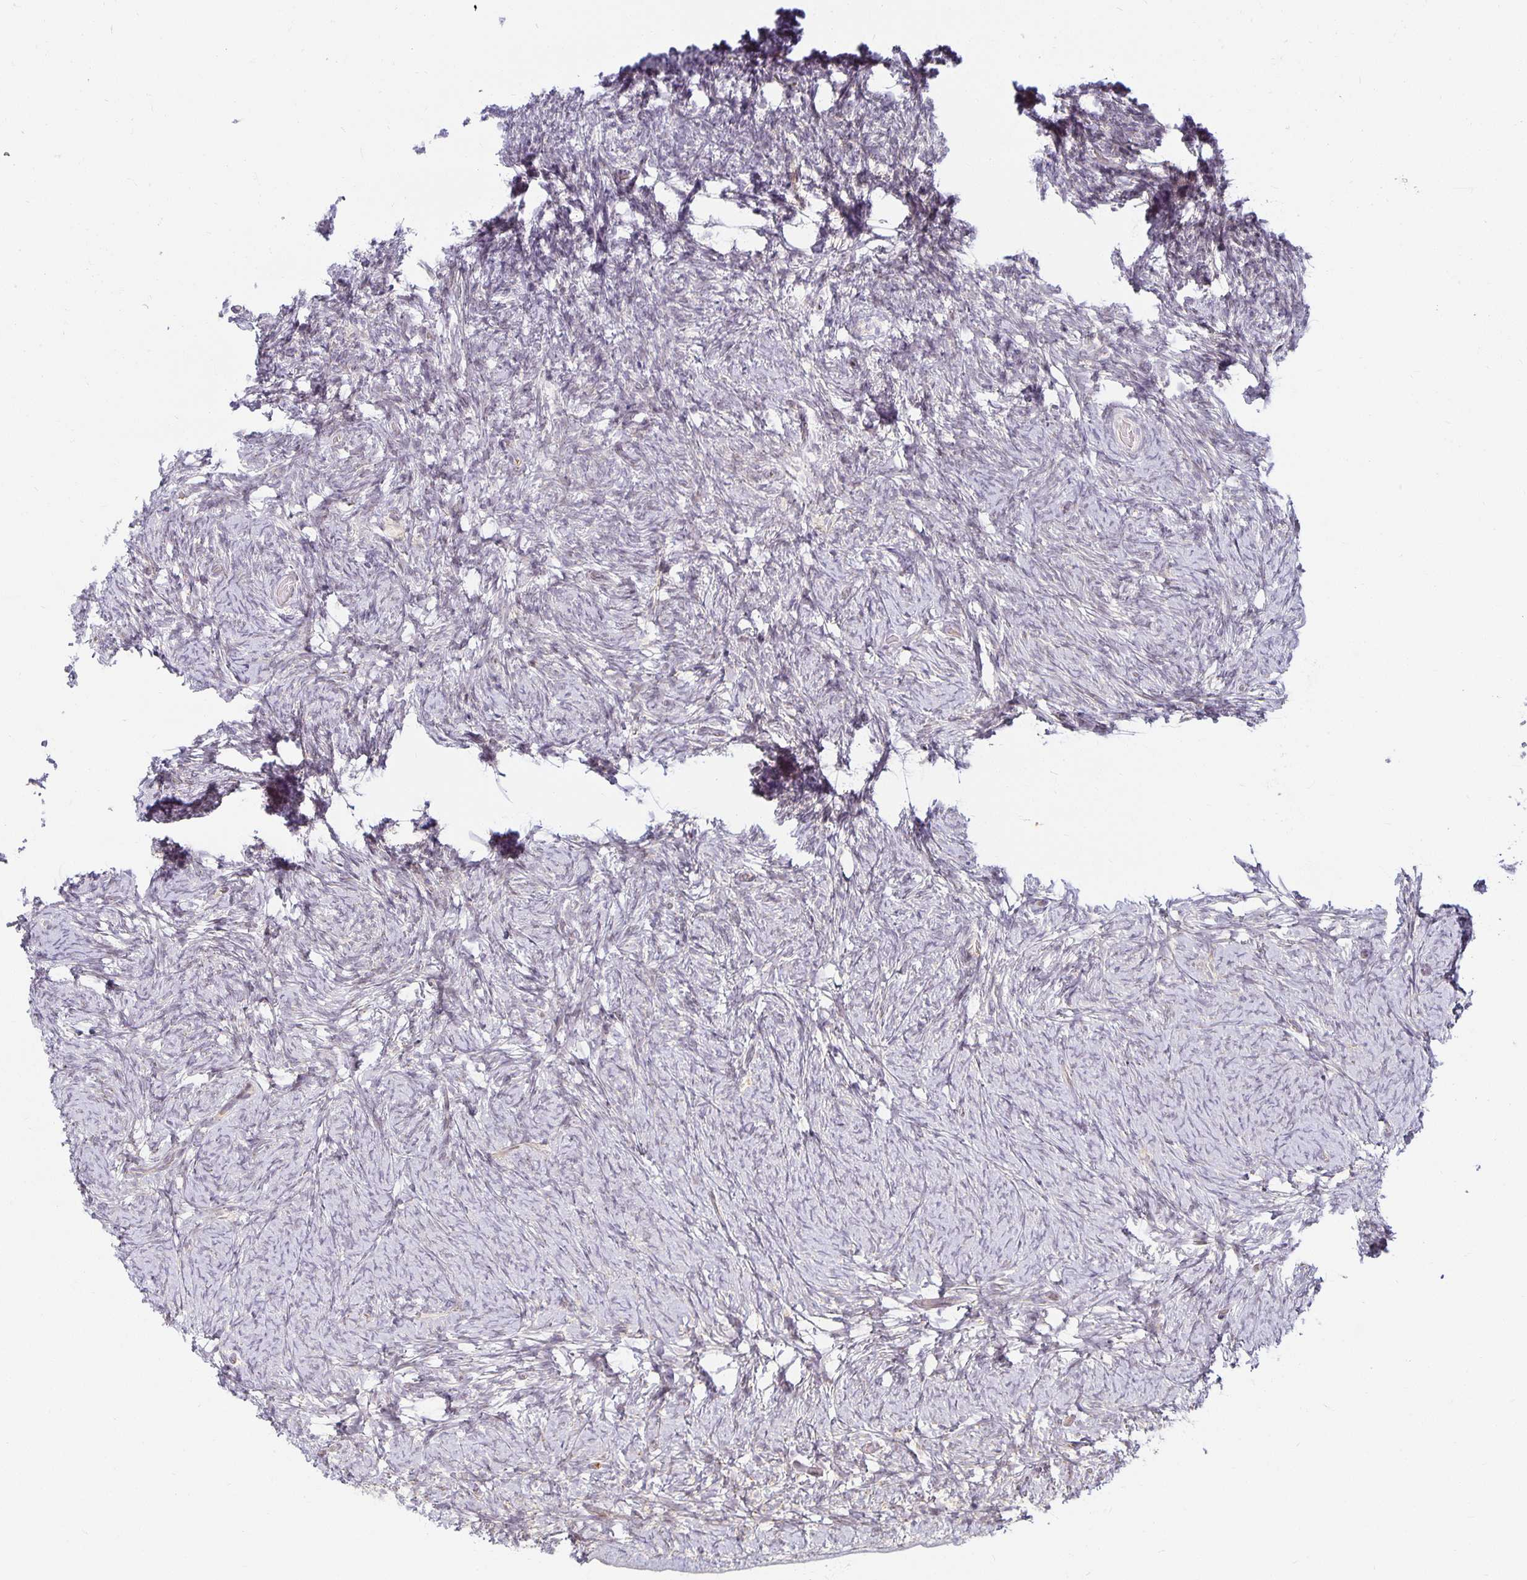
{"staining": {"intensity": "negative", "quantity": "none", "location": "none"}, "tissue": "ovary", "cell_type": "Ovarian stroma cells", "image_type": "normal", "snomed": [{"axis": "morphology", "description": "Normal tissue, NOS"}, {"axis": "topography", "description": "Ovary"}], "caption": "Human ovary stained for a protein using IHC exhibits no expression in ovarian stroma cells.", "gene": "EHF", "patient": {"sex": "female", "age": 34}}